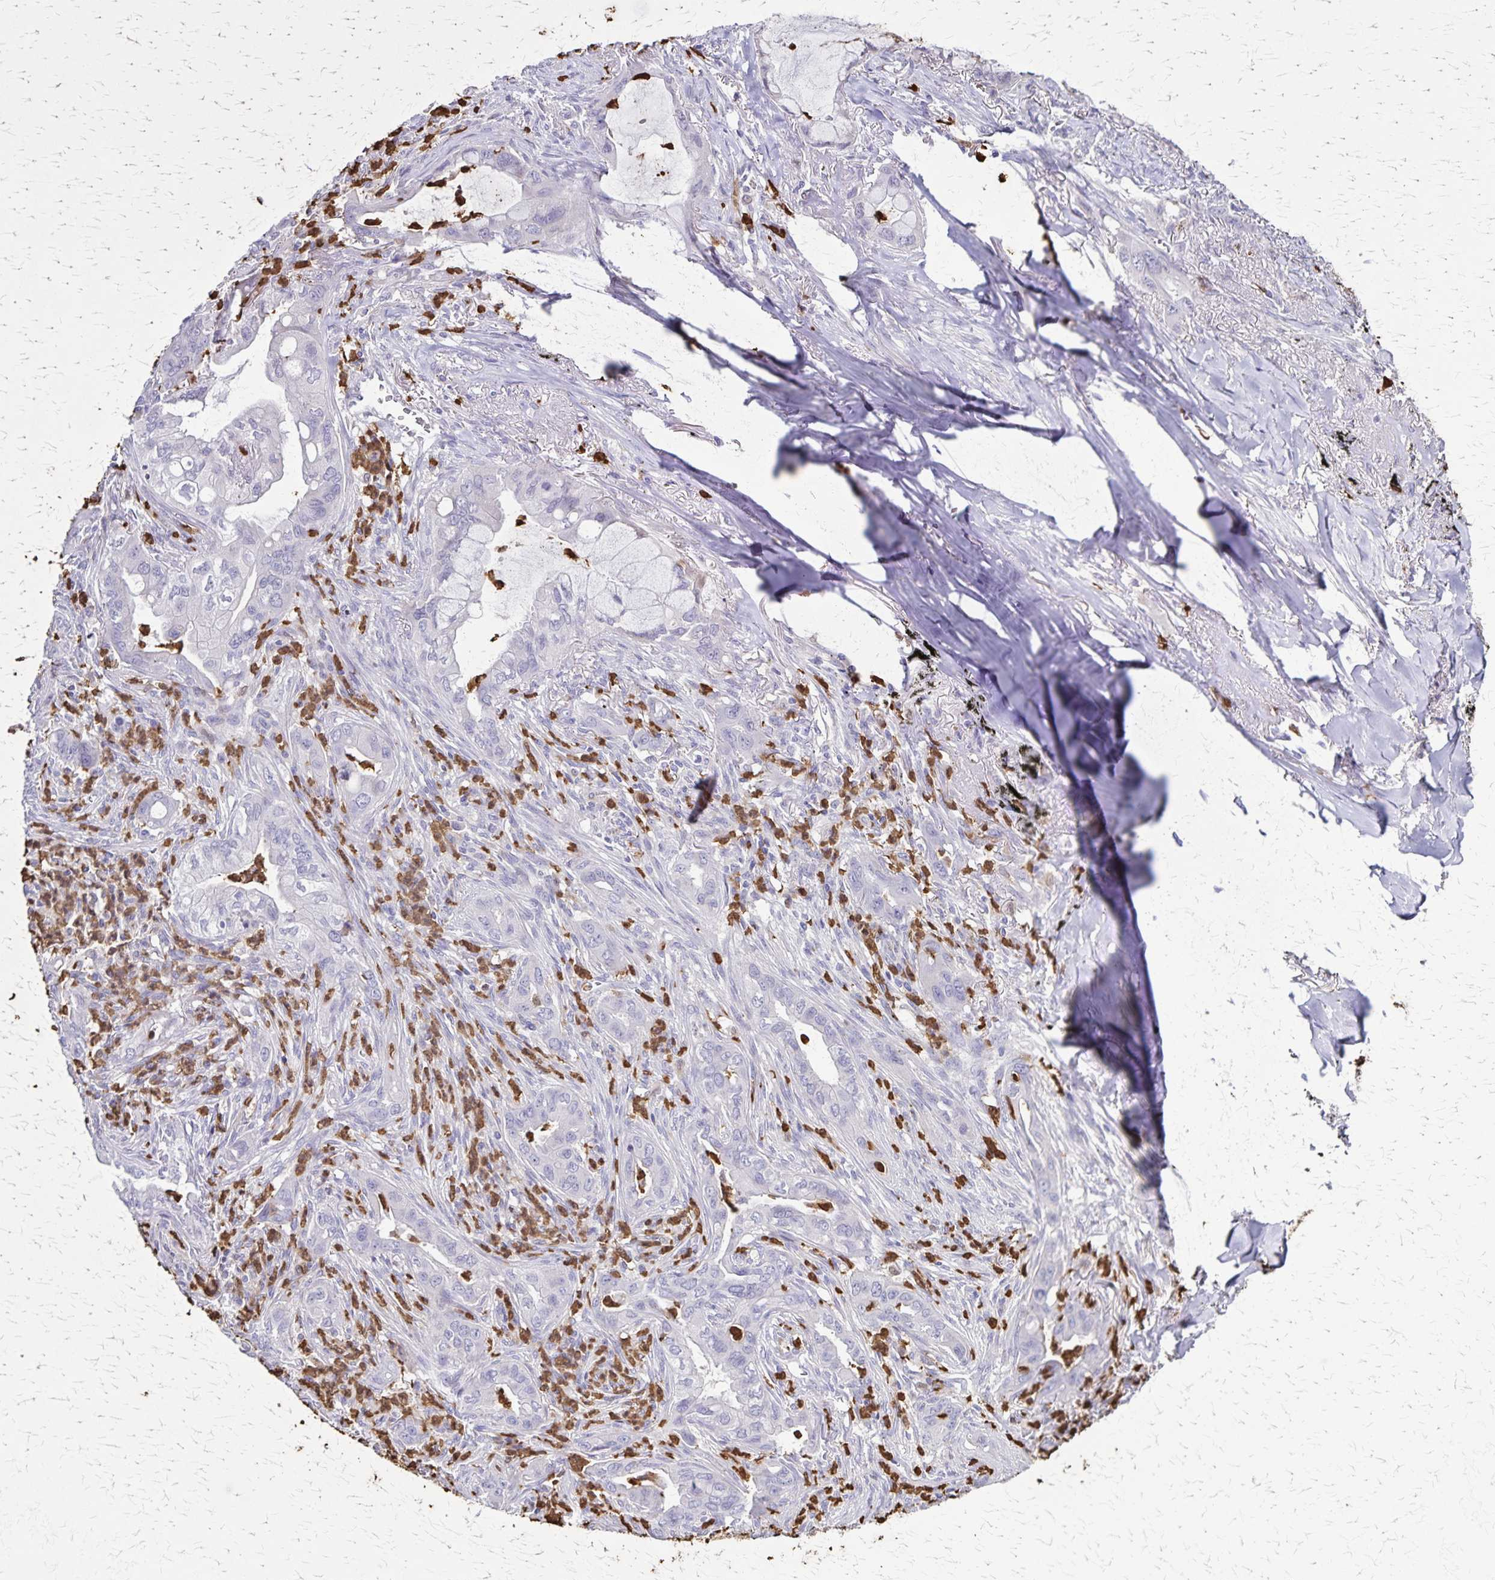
{"staining": {"intensity": "negative", "quantity": "none", "location": "none"}, "tissue": "lung cancer", "cell_type": "Tumor cells", "image_type": "cancer", "snomed": [{"axis": "morphology", "description": "Adenocarcinoma, NOS"}, {"axis": "topography", "description": "Lung"}], "caption": "Lung cancer (adenocarcinoma) stained for a protein using immunohistochemistry (IHC) demonstrates no positivity tumor cells.", "gene": "ULBP3", "patient": {"sex": "male", "age": 65}}